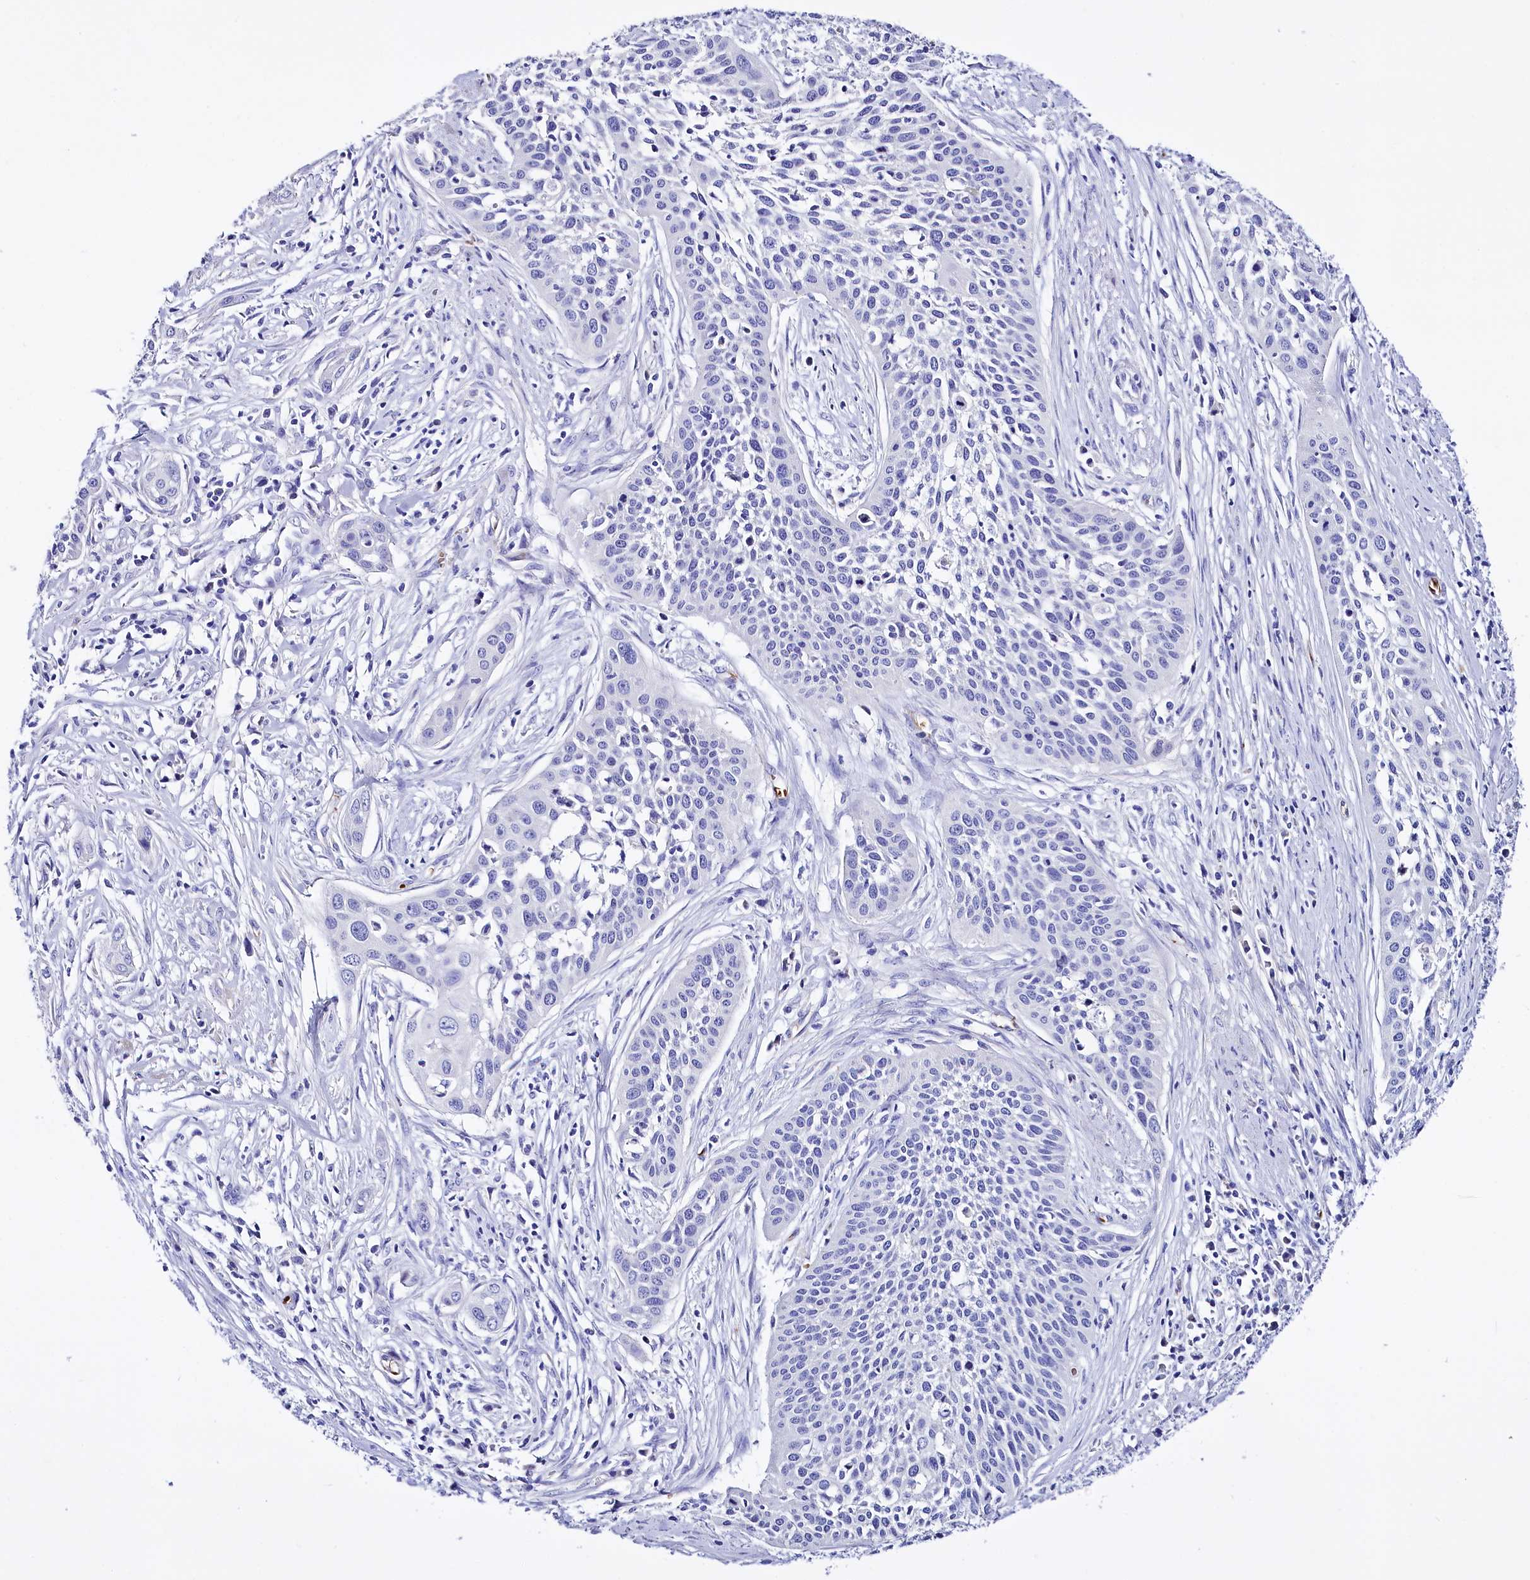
{"staining": {"intensity": "negative", "quantity": "none", "location": "none"}, "tissue": "cervical cancer", "cell_type": "Tumor cells", "image_type": "cancer", "snomed": [{"axis": "morphology", "description": "Squamous cell carcinoma, NOS"}, {"axis": "topography", "description": "Cervix"}], "caption": "A histopathology image of human cervical cancer (squamous cell carcinoma) is negative for staining in tumor cells.", "gene": "RPUSD3", "patient": {"sex": "female", "age": 34}}